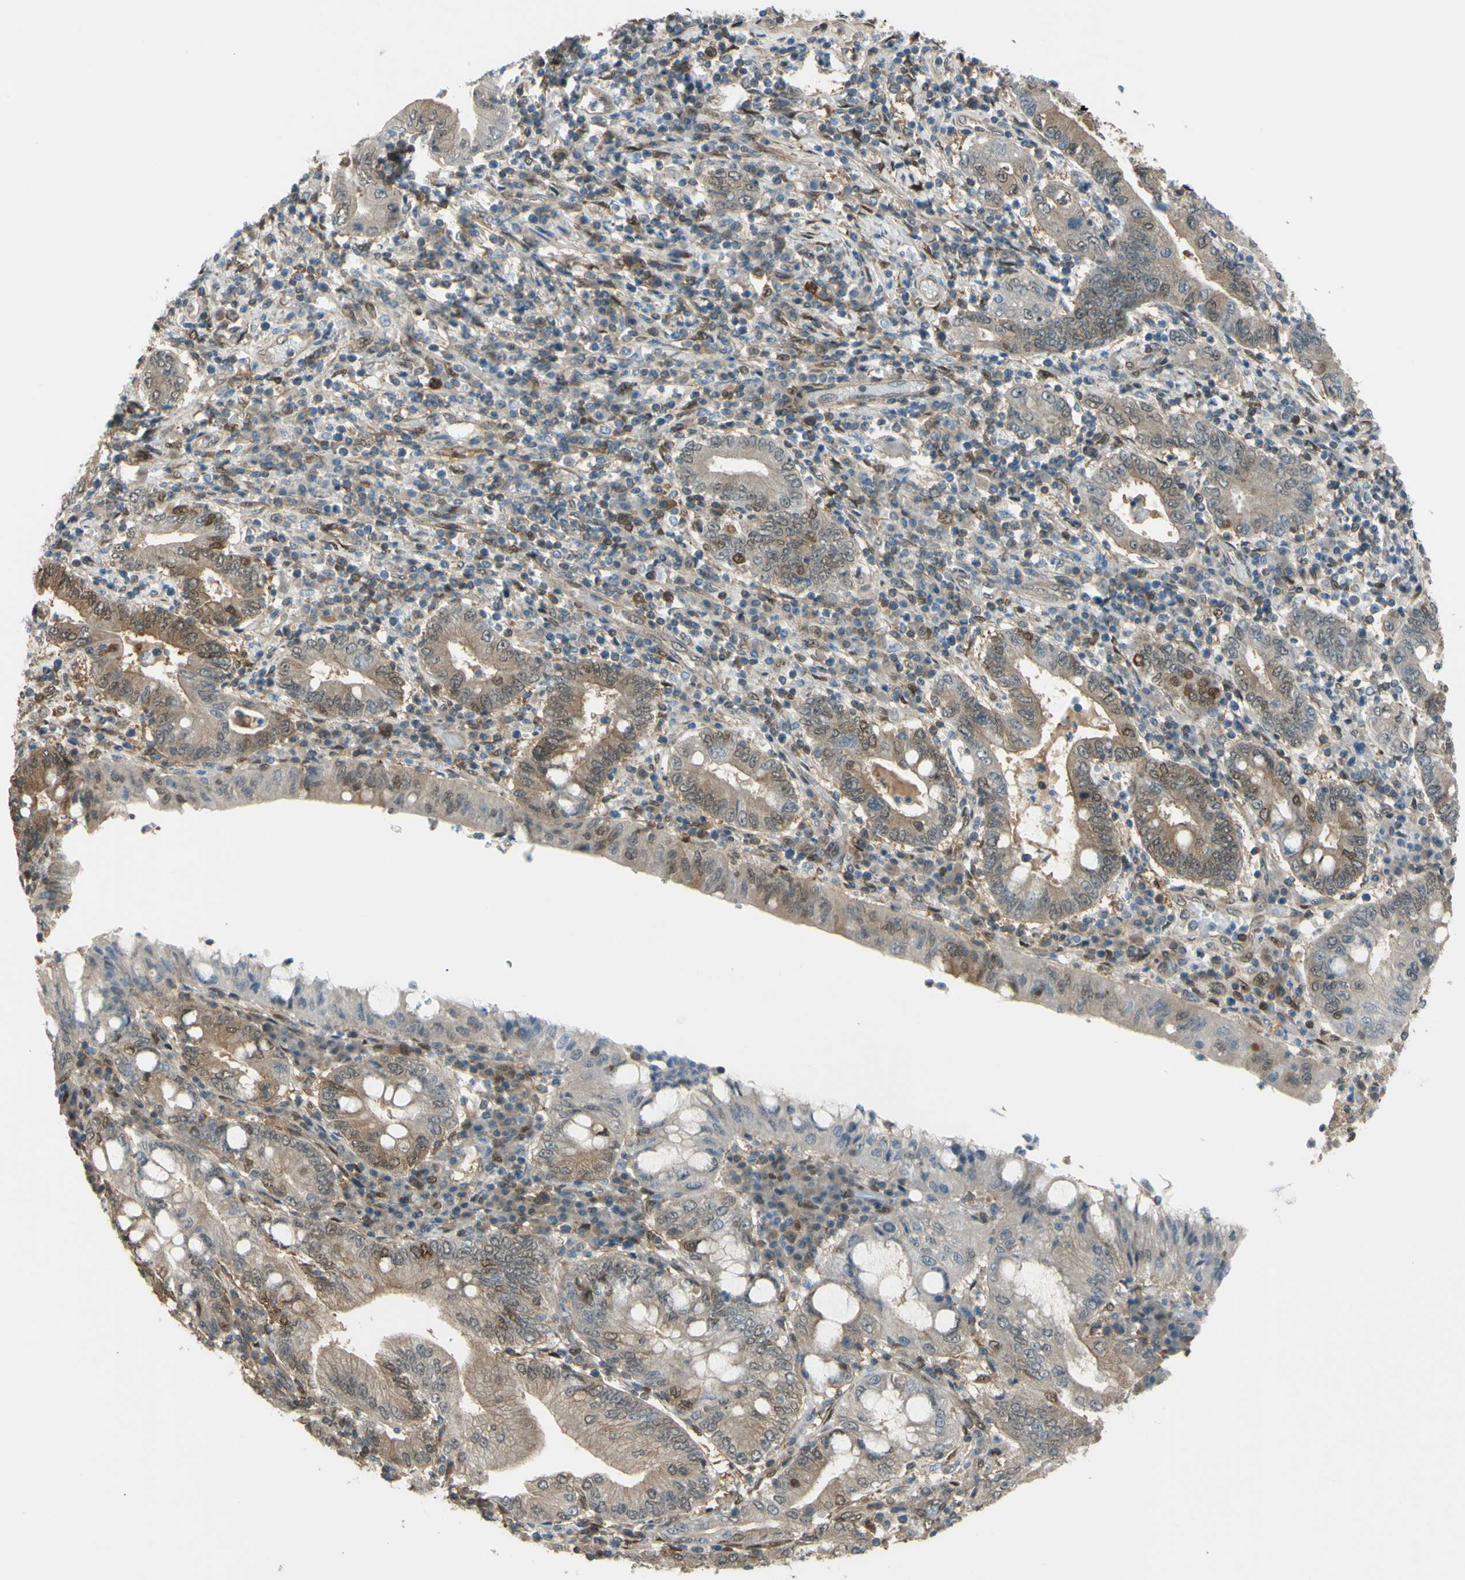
{"staining": {"intensity": "moderate", "quantity": ">75%", "location": "cytoplasmic/membranous"}, "tissue": "stomach cancer", "cell_type": "Tumor cells", "image_type": "cancer", "snomed": [{"axis": "morphology", "description": "Normal tissue, NOS"}, {"axis": "morphology", "description": "Adenocarcinoma, NOS"}, {"axis": "topography", "description": "Esophagus"}, {"axis": "topography", "description": "Stomach, upper"}, {"axis": "topography", "description": "Peripheral nerve tissue"}], "caption": "Immunohistochemistry (IHC) (DAB (3,3'-diaminobenzidine)) staining of stomach cancer (adenocarcinoma) exhibits moderate cytoplasmic/membranous protein expression in approximately >75% of tumor cells. (DAB (3,3'-diaminobenzidine) IHC with brightfield microscopy, high magnification).", "gene": "YWHAQ", "patient": {"sex": "male", "age": 62}}